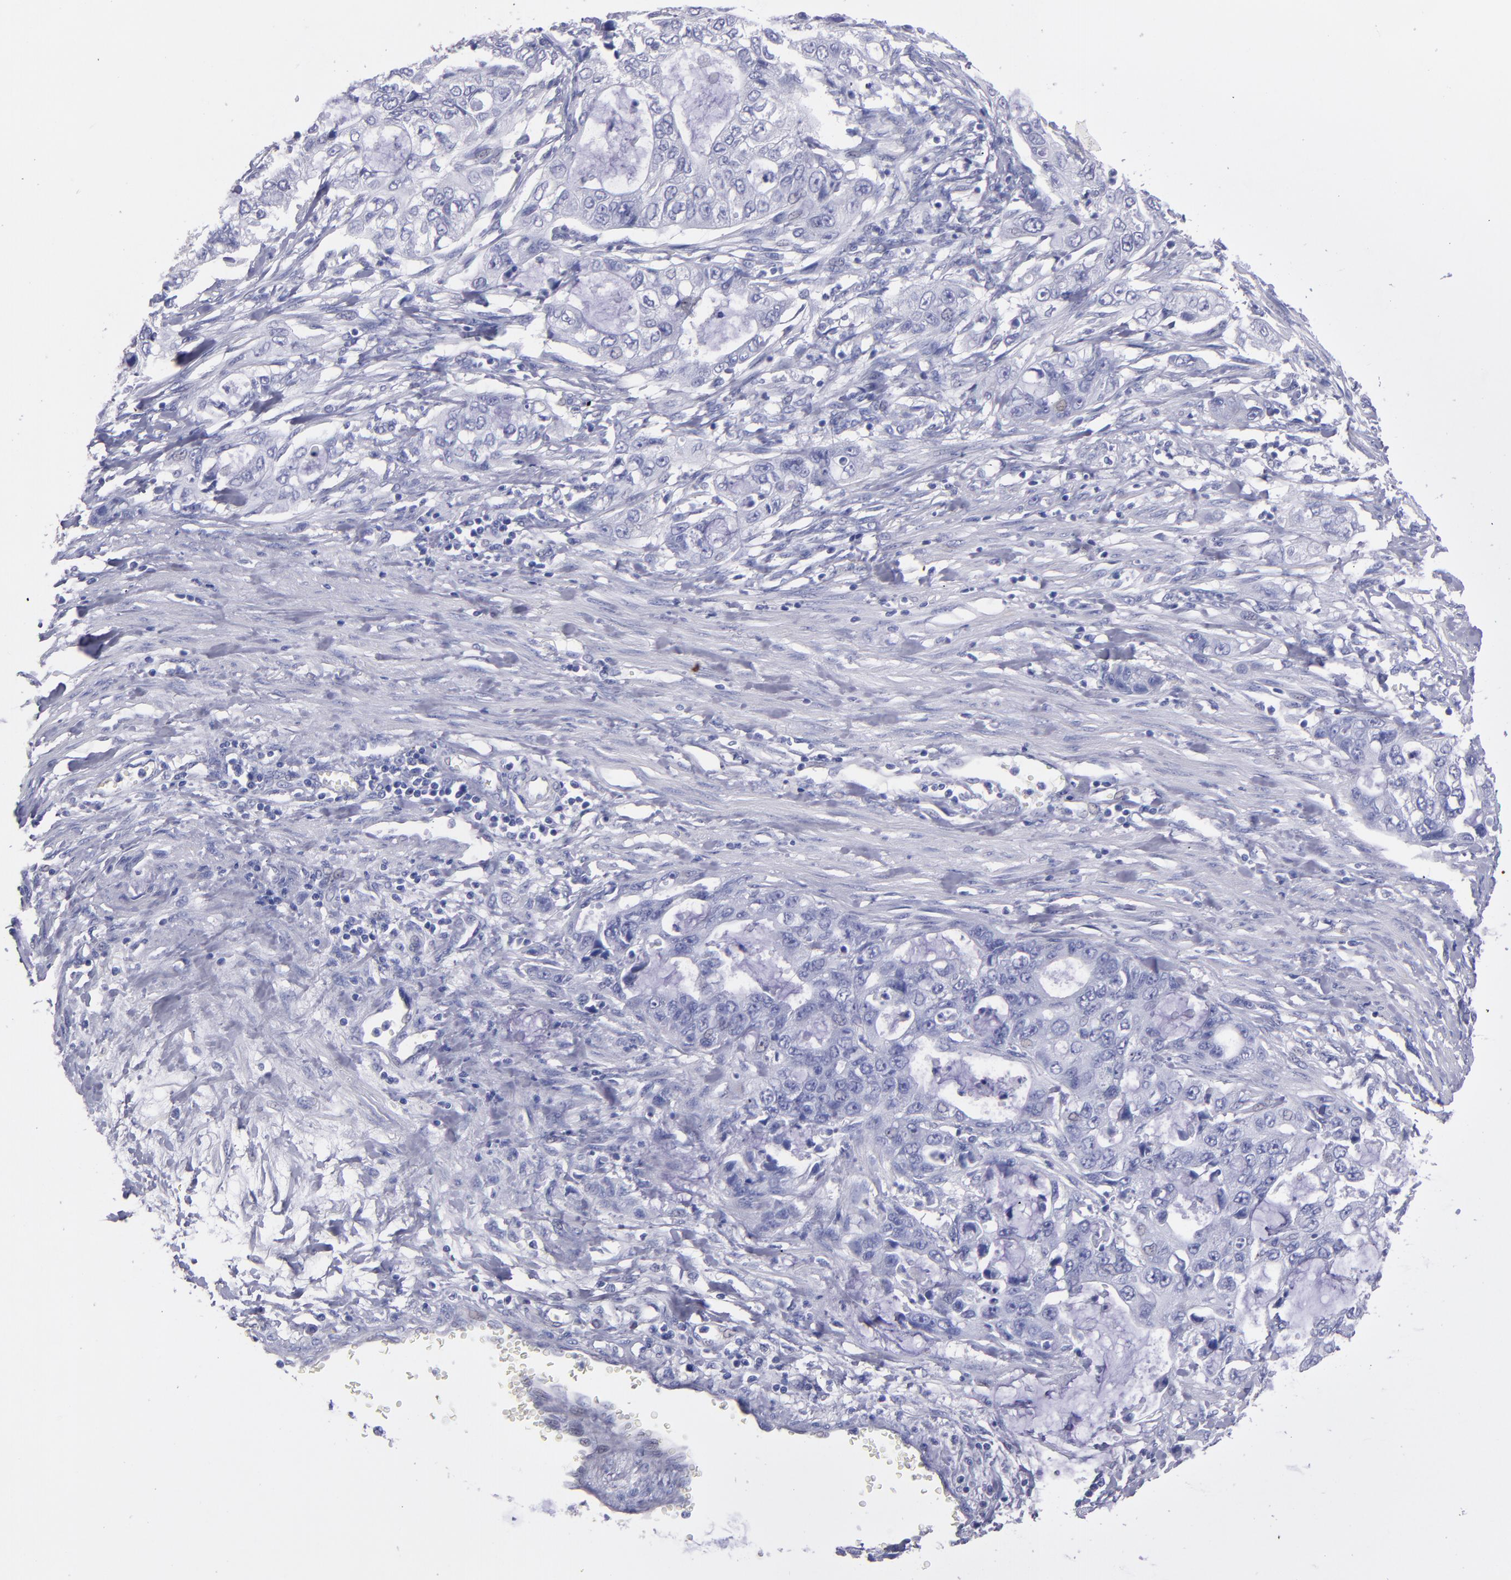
{"staining": {"intensity": "negative", "quantity": "none", "location": "none"}, "tissue": "stomach cancer", "cell_type": "Tumor cells", "image_type": "cancer", "snomed": [{"axis": "morphology", "description": "Adenocarcinoma, NOS"}, {"axis": "topography", "description": "Stomach, upper"}], "caption": "Stomach adenocarcinoma was stained to show a protein in brown. There is no significant expression in tumor cells. The staining is performed using DAB (3,3'-diaminobenzidine) brown chromogen with nuclei counter-stained in using hematoxylin.", "gene": "TG", "patient": {"sex": "female", "age": 52}}